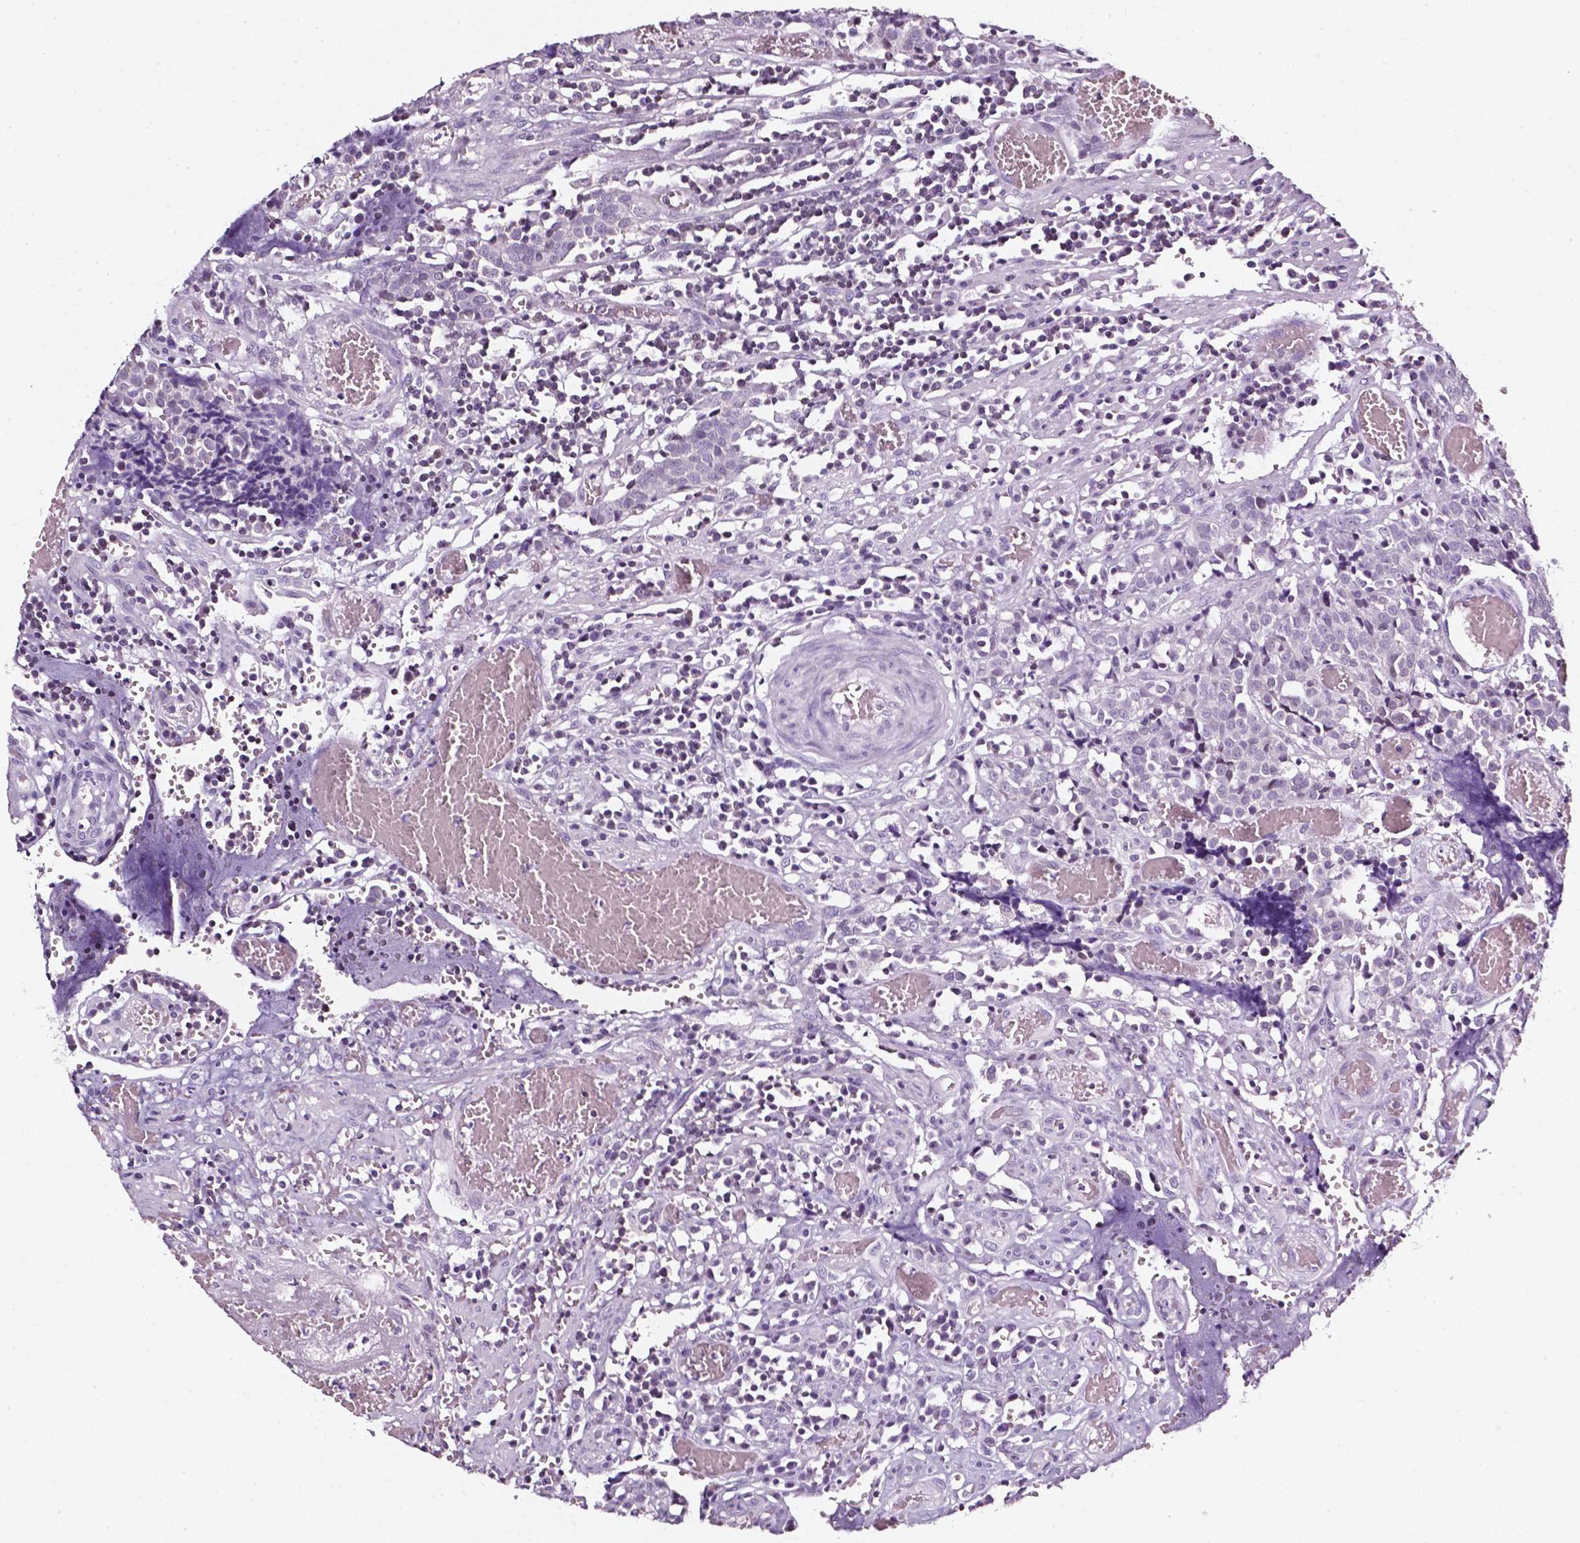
{"staining": {"intensity": "negative", "quantity": "none", "location": "none"}, "tissue": "prostate cancer", "cell_type": "Tumor cells", "image_type": "cancer", "snomed": [{"axis": "morphology", "description": "Adenocarcinoma, High grade"}, {"axis": "topography", "description": "Prostate and seminal vesicle, NOS"}], "caption": "Immunohistochemistry (IHC) image of neoplastic tissue: prostate cancer stained with DAB demonstrates no significant protein expression in tumor cells.", "gene": "AKR1B10", "patient": {"sex": "male", "age": 60}}